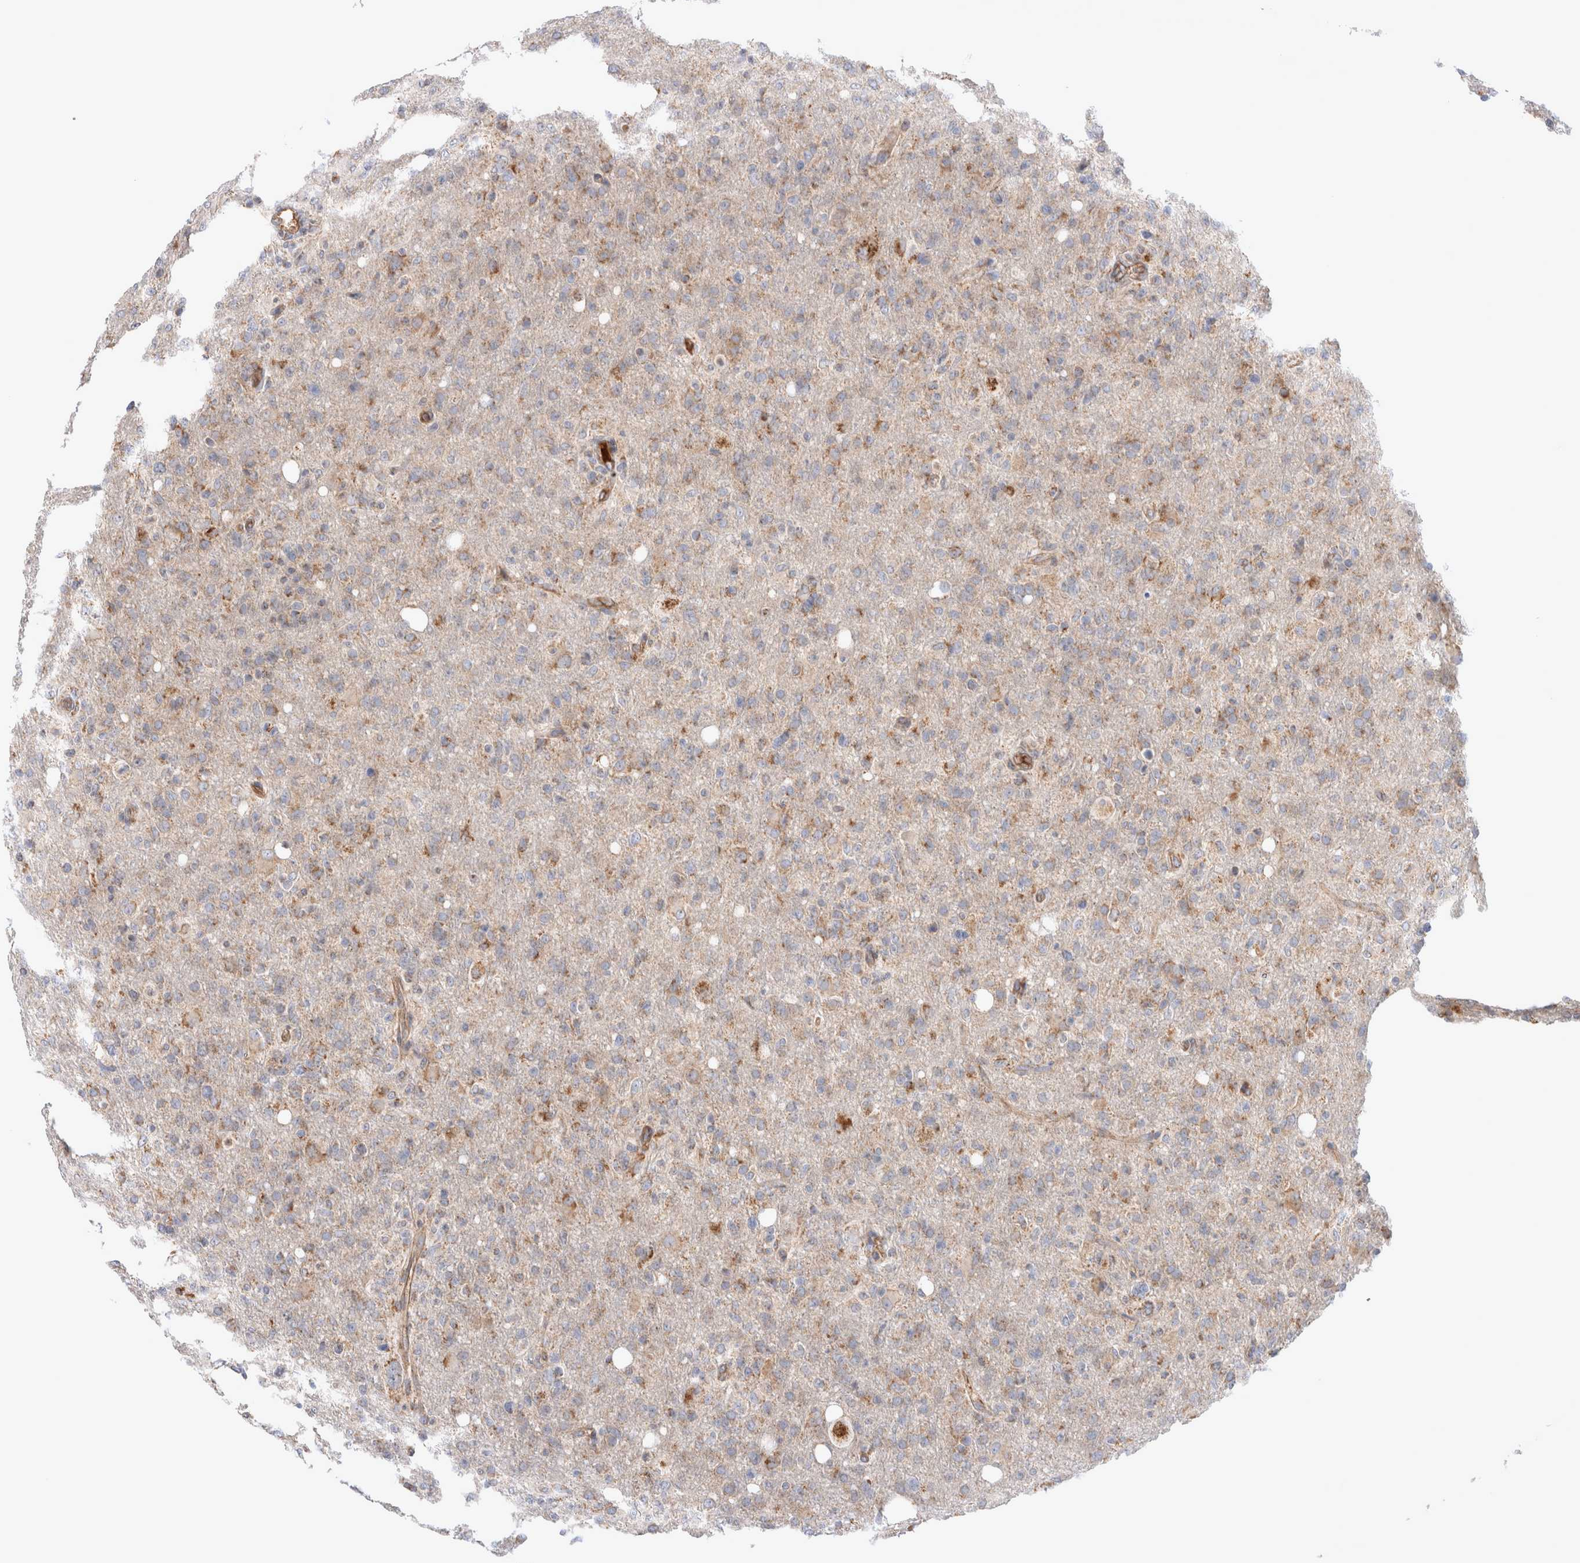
{"staining": {"intensity": "weak", "quantity": "25%-75%", "location": "cytoplasmic/membranous"}, "tissue": "glioma", "cell_type": "Tumor cells", "image_type": "cancer", "snomed": [{"axis": "morphology", "description": "Glioma, malignant, High grade"}, {"axis": "topography", "description": "Brain"}], "caption": "High-grade glioma (malignant) tissue demonstrates weak cytoplasmic/membranous expression in approximately 25%-75% of tumor cells, visualized by immunohistochemistry.", "gene": "MRPS28", "patient": {"sex": "female", "age": 57}}